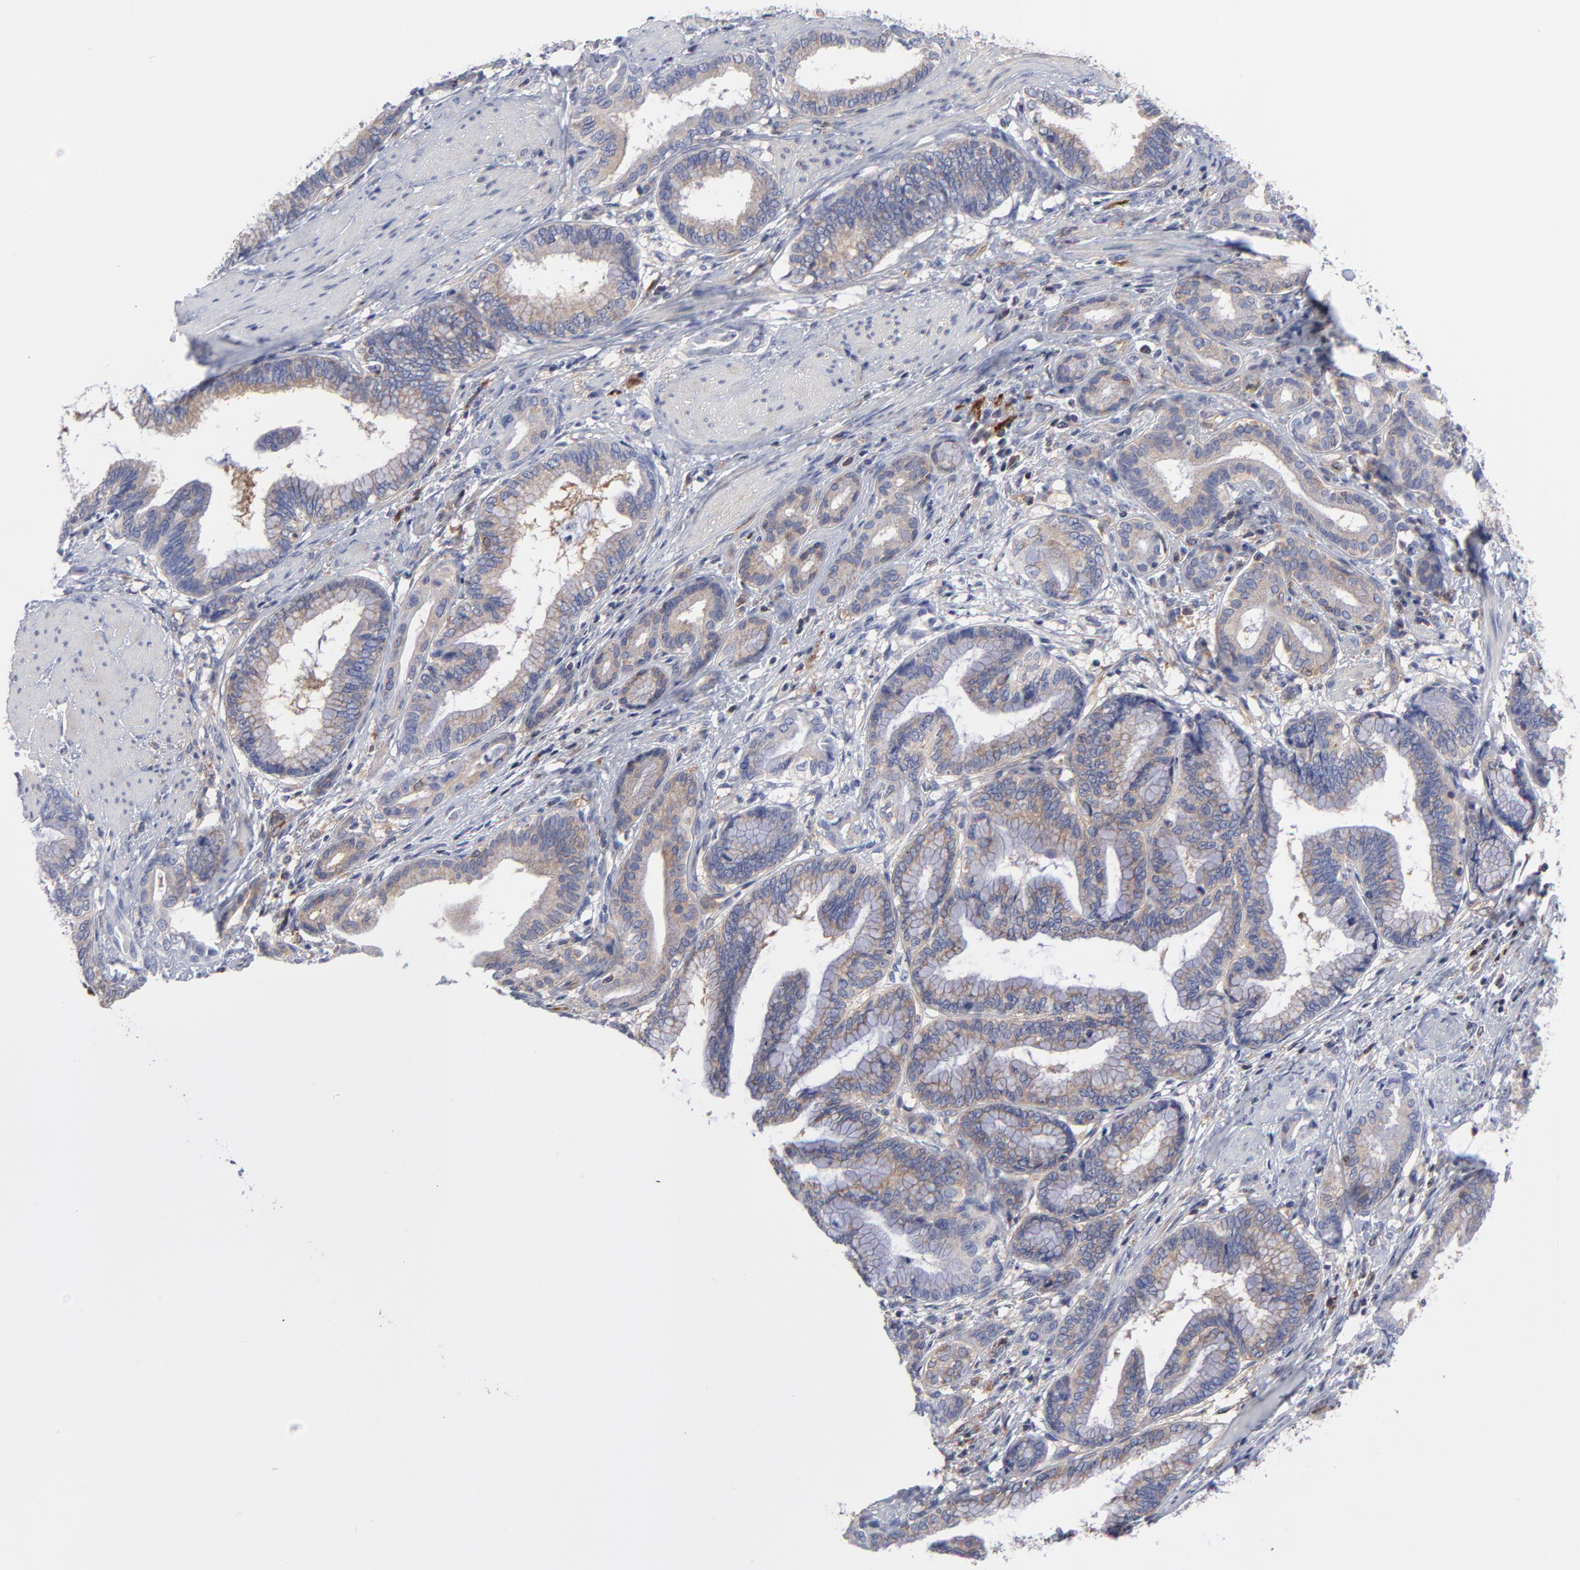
{"staining": {"intensity": "weak", "quantity": ">75%", "location": "cytoplasmic/membranous"}, "tissue": "pancreatic cancer", "cell_type": "Tumor cells", "image_type": "cancer", "snomed": [{"axis": "morphology", "description": "Adenocarcinoma, NOS"}, {"axis": "topography", "description": "Pancreas"}], "caption": "The immunohistochemical stain highlights weak cytoplasmic/membranous expression in tumor cells of pancreatic cancer tissue.", "gene": "NFKBIA", "patient": {"sex": "female", "age": 64}}